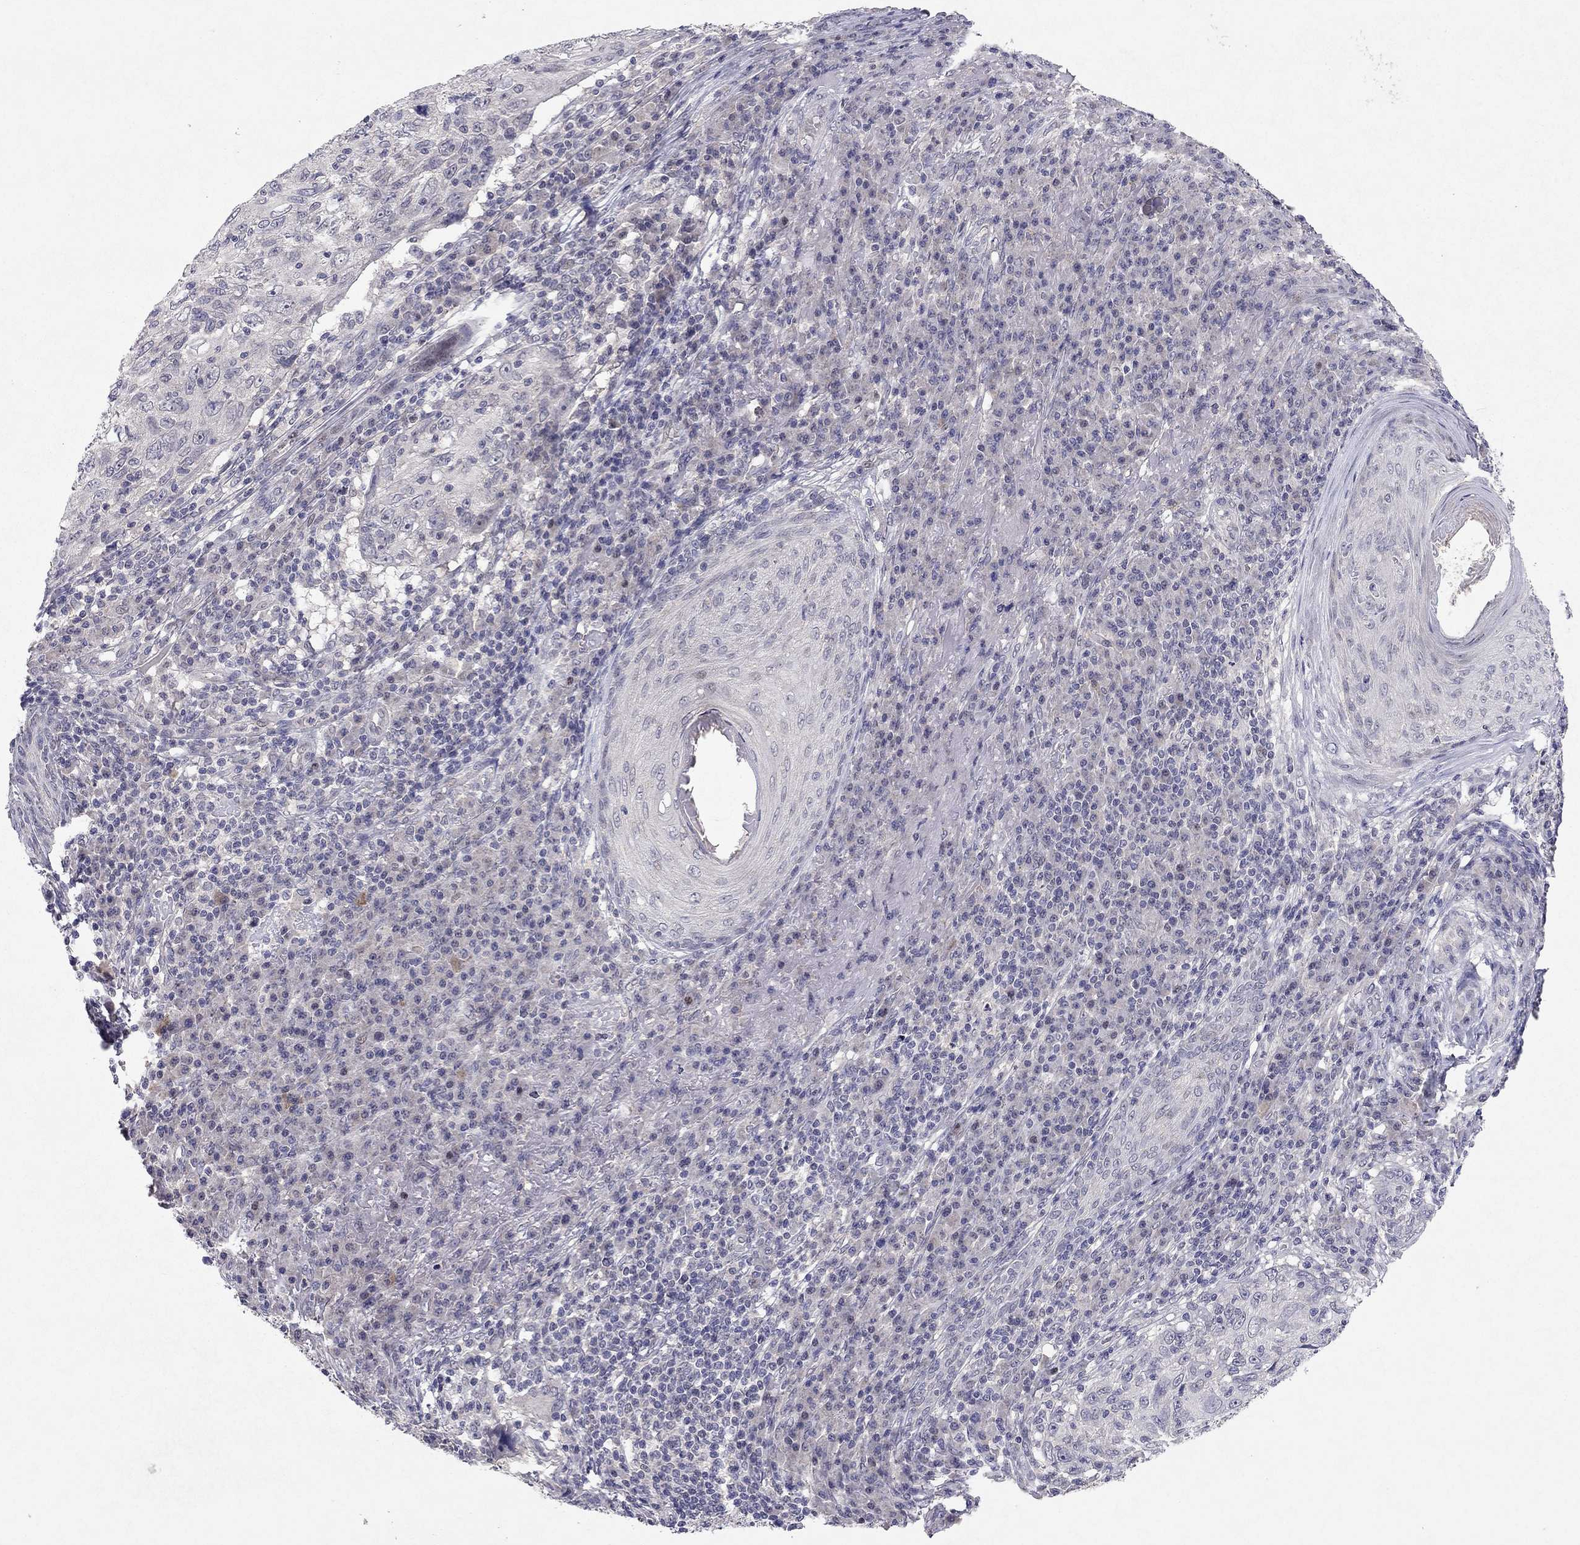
{"staining": {"intensity": "negative", "quantity": "none", "location": "none"}, "tissue": "skin cancer", "cell_type": "Tumor cells", "image_type": "cancer", "snomed": [{"axis": "morphology", "description": "Squamous cell carcinoma, NOS"}, {"axis": "topography", "description": "Skin"}], "caption": "The IHC histopathology image has no significant staining in tumor cells of skin cancer tissue. The staining was performed using DAB (3,3'-diaminobenzidine) to visualize the protein expression in brown, while the nuclei were stained in blue with hematoxylin (Magnification: 20x).", "gene": "ESR2", "patient": {"sex": "male", "age": 92}}